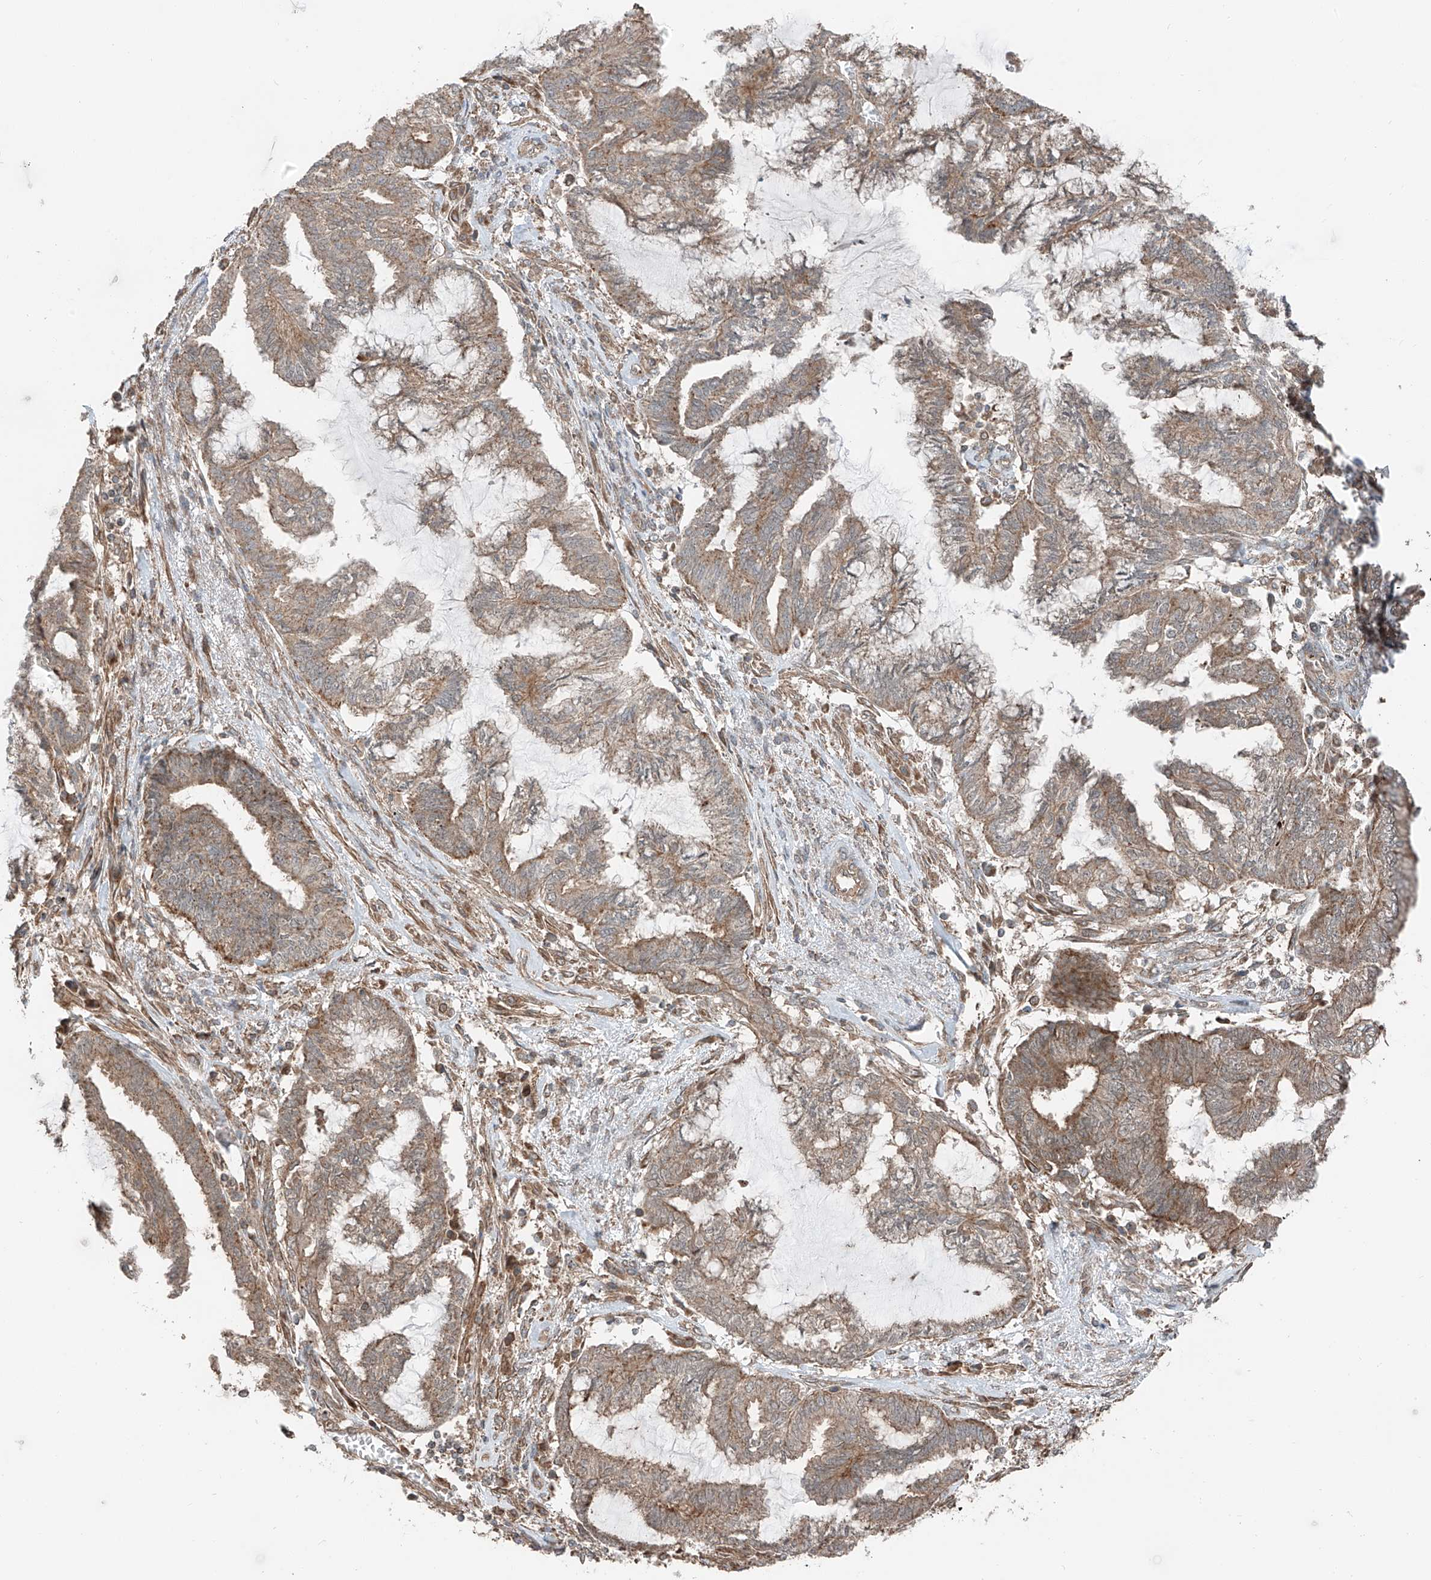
{"staining": {"intensity": "moderate", "quantity": ">75%", "location": "cytoplasmic/membranous"}, "tissue": "endometrial cancer", "cell_type": "Tumor cells", "image_type": "cancer", "snomed": [{"axis": "morphology", "description": "Adenocarcinoma, NOS"}, {"axis": "topography", "description": "Endometrium"}], "caption": "The immunohistochemical stain highlights moderate cytoplasmic/membranous positivity in tumor cells of endometrial cancer (adenocarcinoma) tissue.", "gene": "CEP162", "patient": {"sex": "female", "age": 86}}